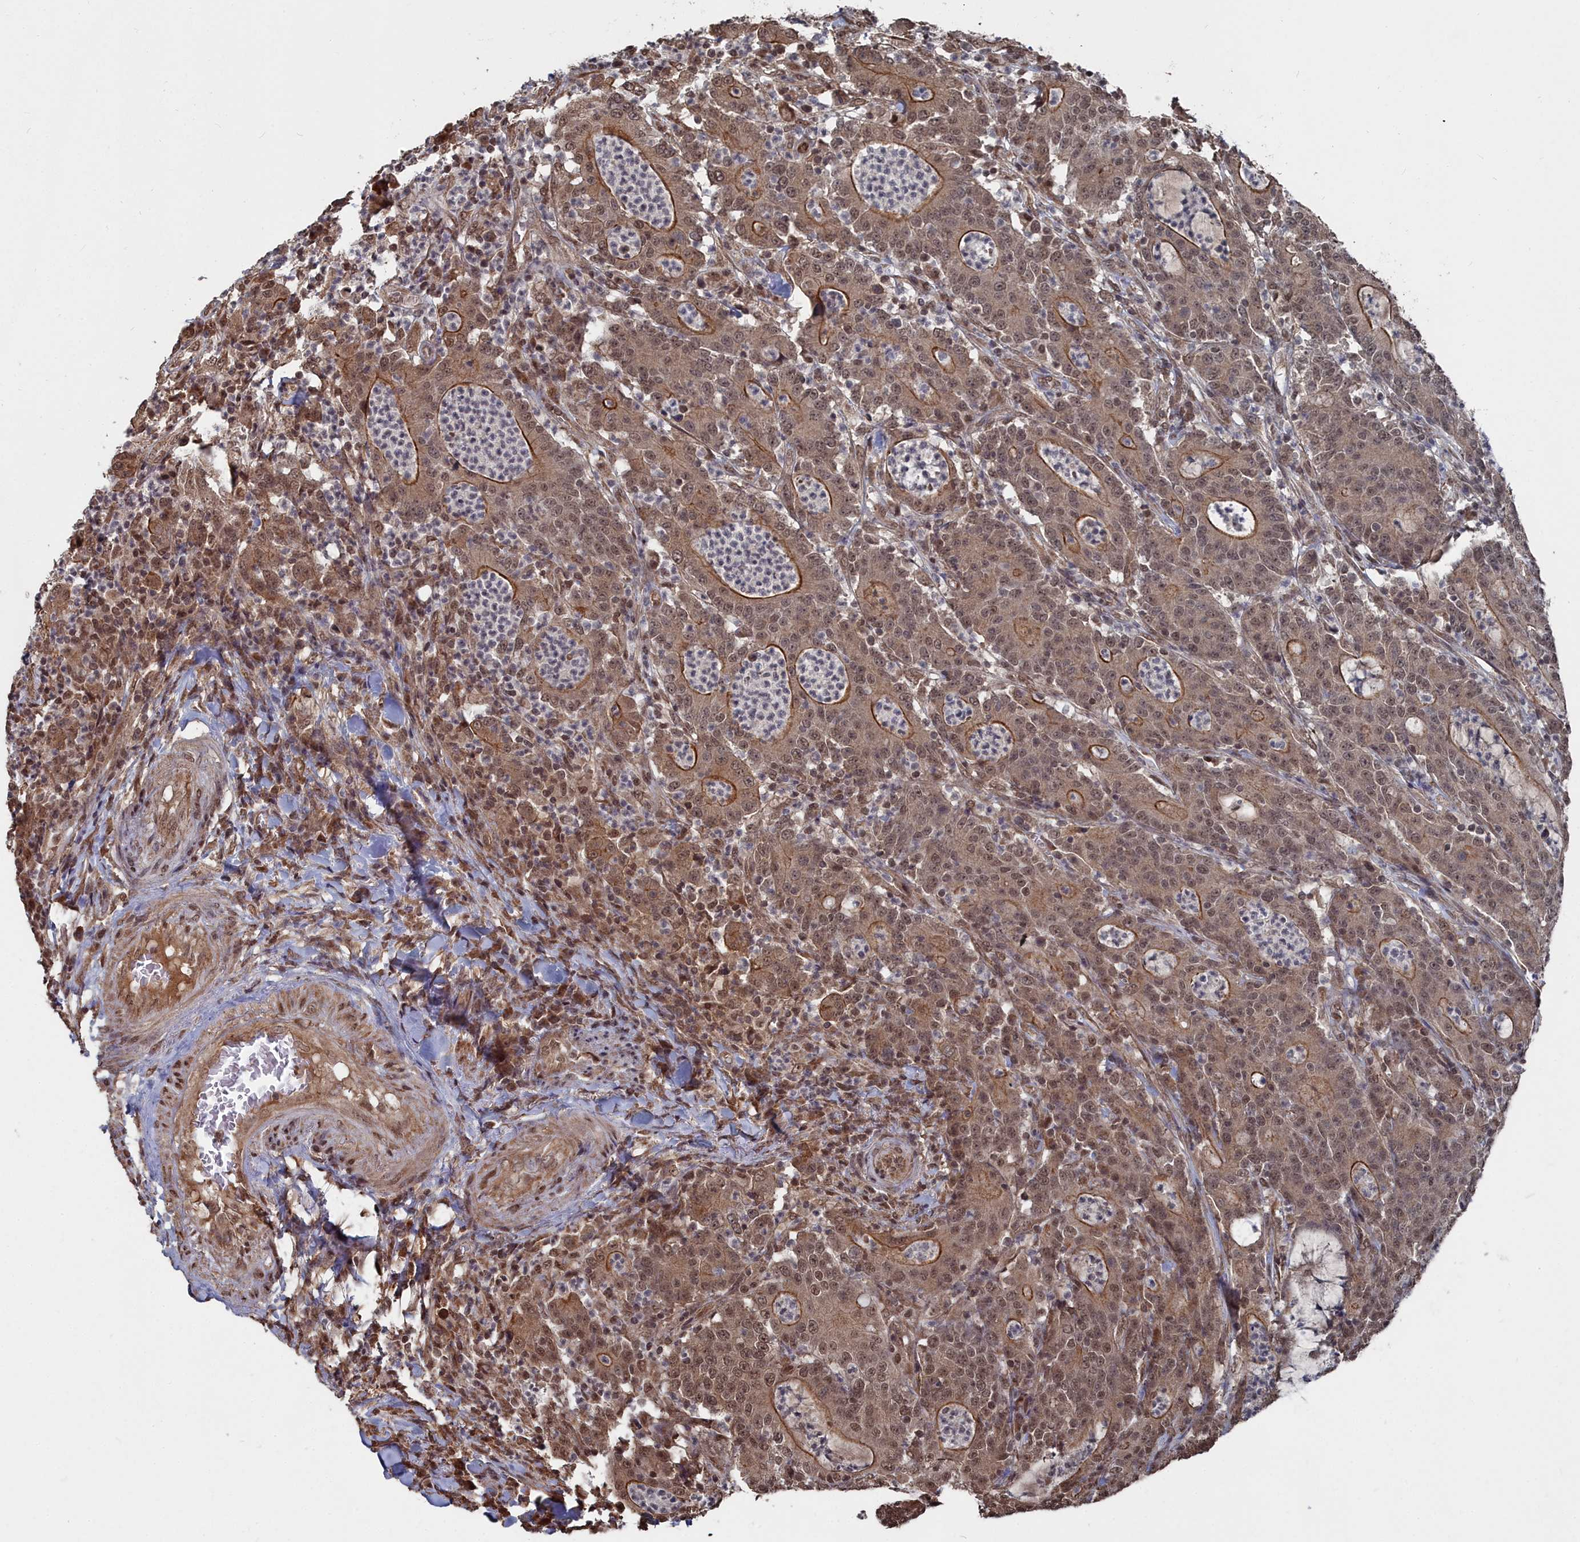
{"staining": {"intensity": "moderate", "quantity": ">75%", "location": "cytoplasmic/membranous,nuclear"}, "tissue": "colorectal cancer", "cell_type": "Tumor cells", "image_type": "cancer", "snomed": [{"axis": "morphology", "description": "Adenocarcinoma, NOS"}, {"axis": "topography", "description": "Colon"}], "caption": "Approximately >75% of tumor cells in colorectal cancer reveal moderate cytoplasmic/membranous and nuclear protein expression as visualized by brown immunohistochemical staining.", "gene": "CCNP", "patient": {"sex": "male", "age": 83}}